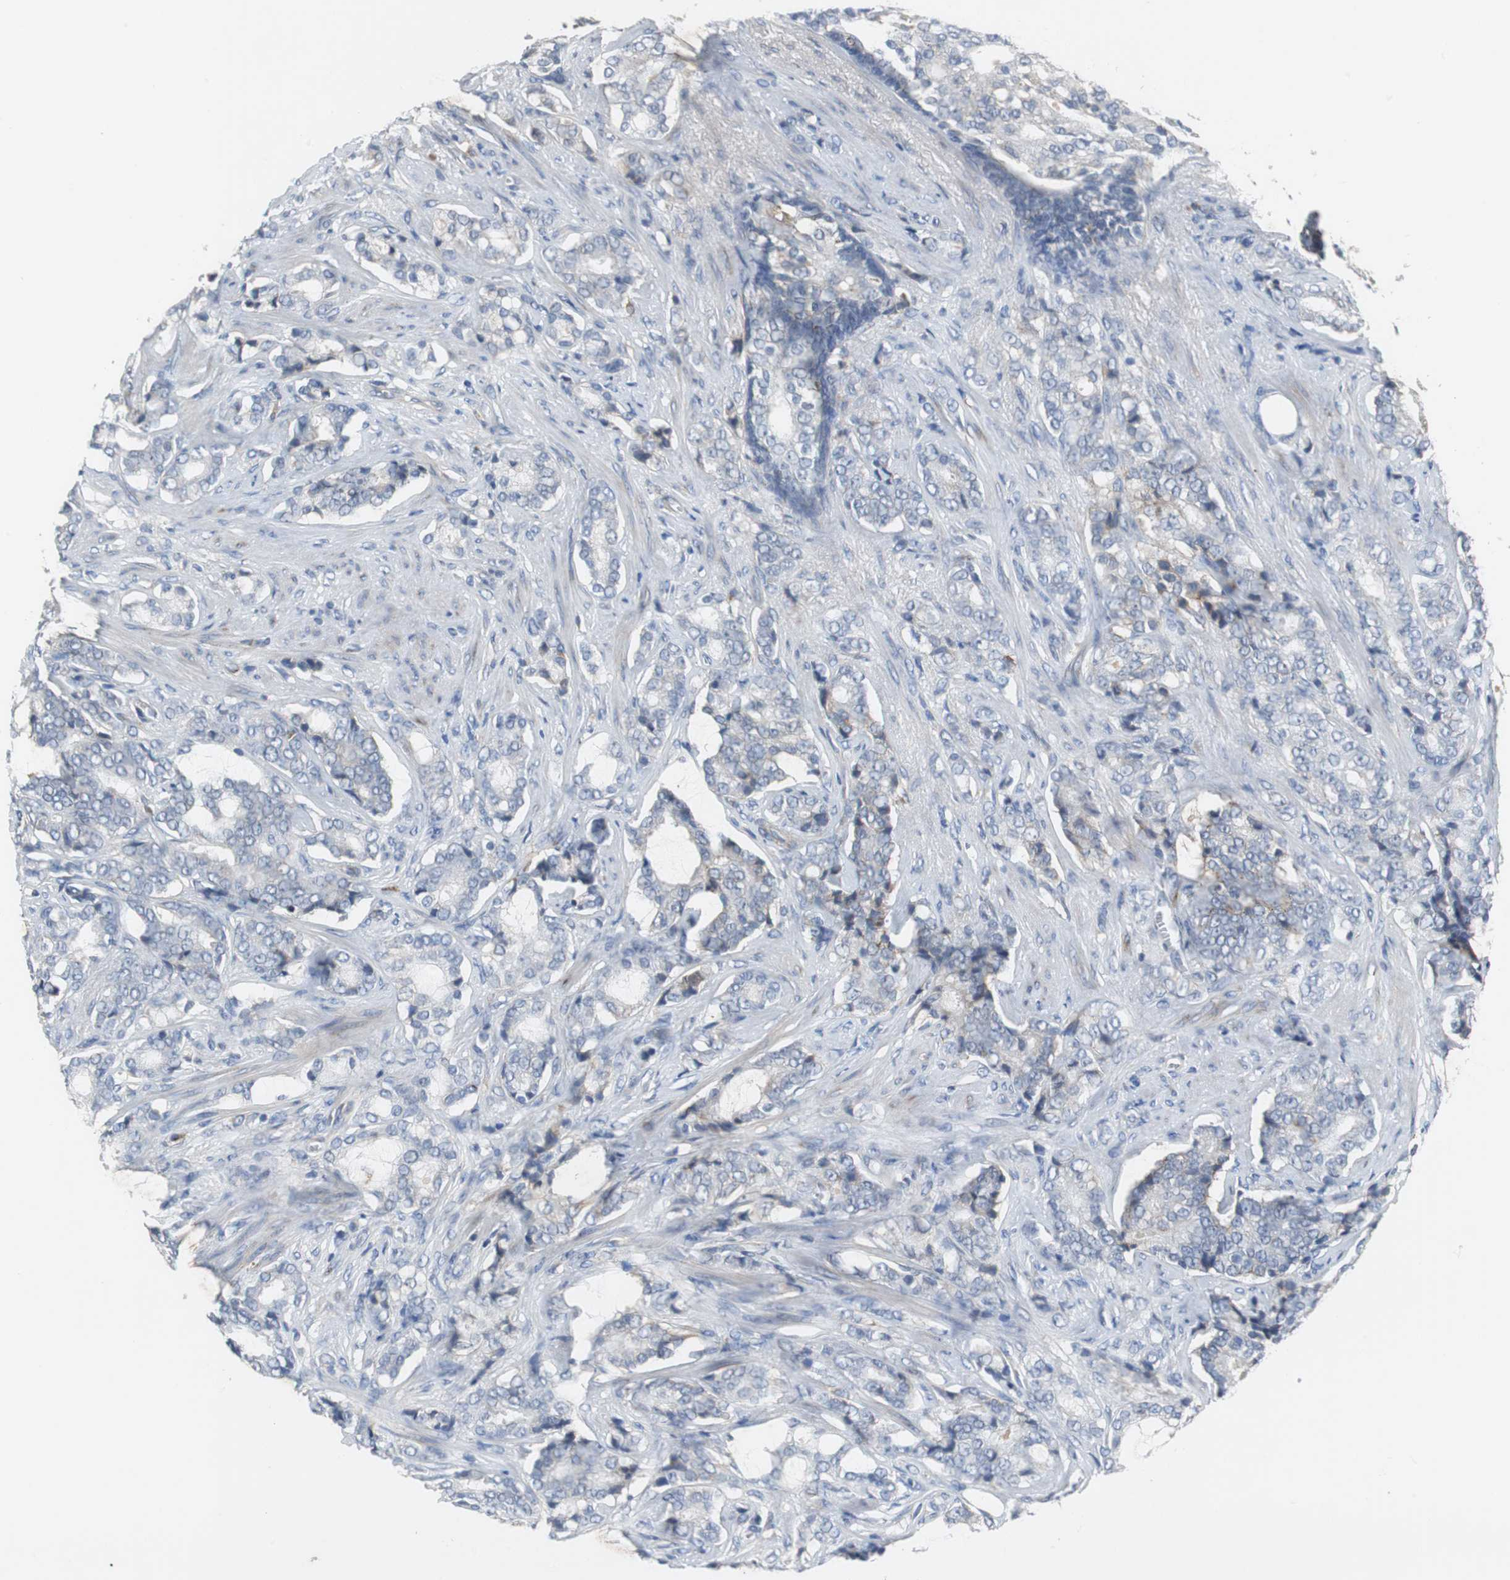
{"staining": {"intensity": "negative", "quantity": "none", "location": "none"}, "tissue": "prostate cancer", "cell_type": "Tumor cells", "image_type": "cancer", "snomed": [{"axis": "morphology", "description": "Adenocarcinoma, Low grade"}, {"axis": "topography", "description": "Prostate"}], "caption": "High magnification brightfield microscopy of low-grade adenocarcinoma (prostate) stained with DAB (brown) and counterstained with hematoxylin (blue): tumor cells show no significant expression.", "gene": "SORT1", "patient": {"sex": "male", "age": 58}}